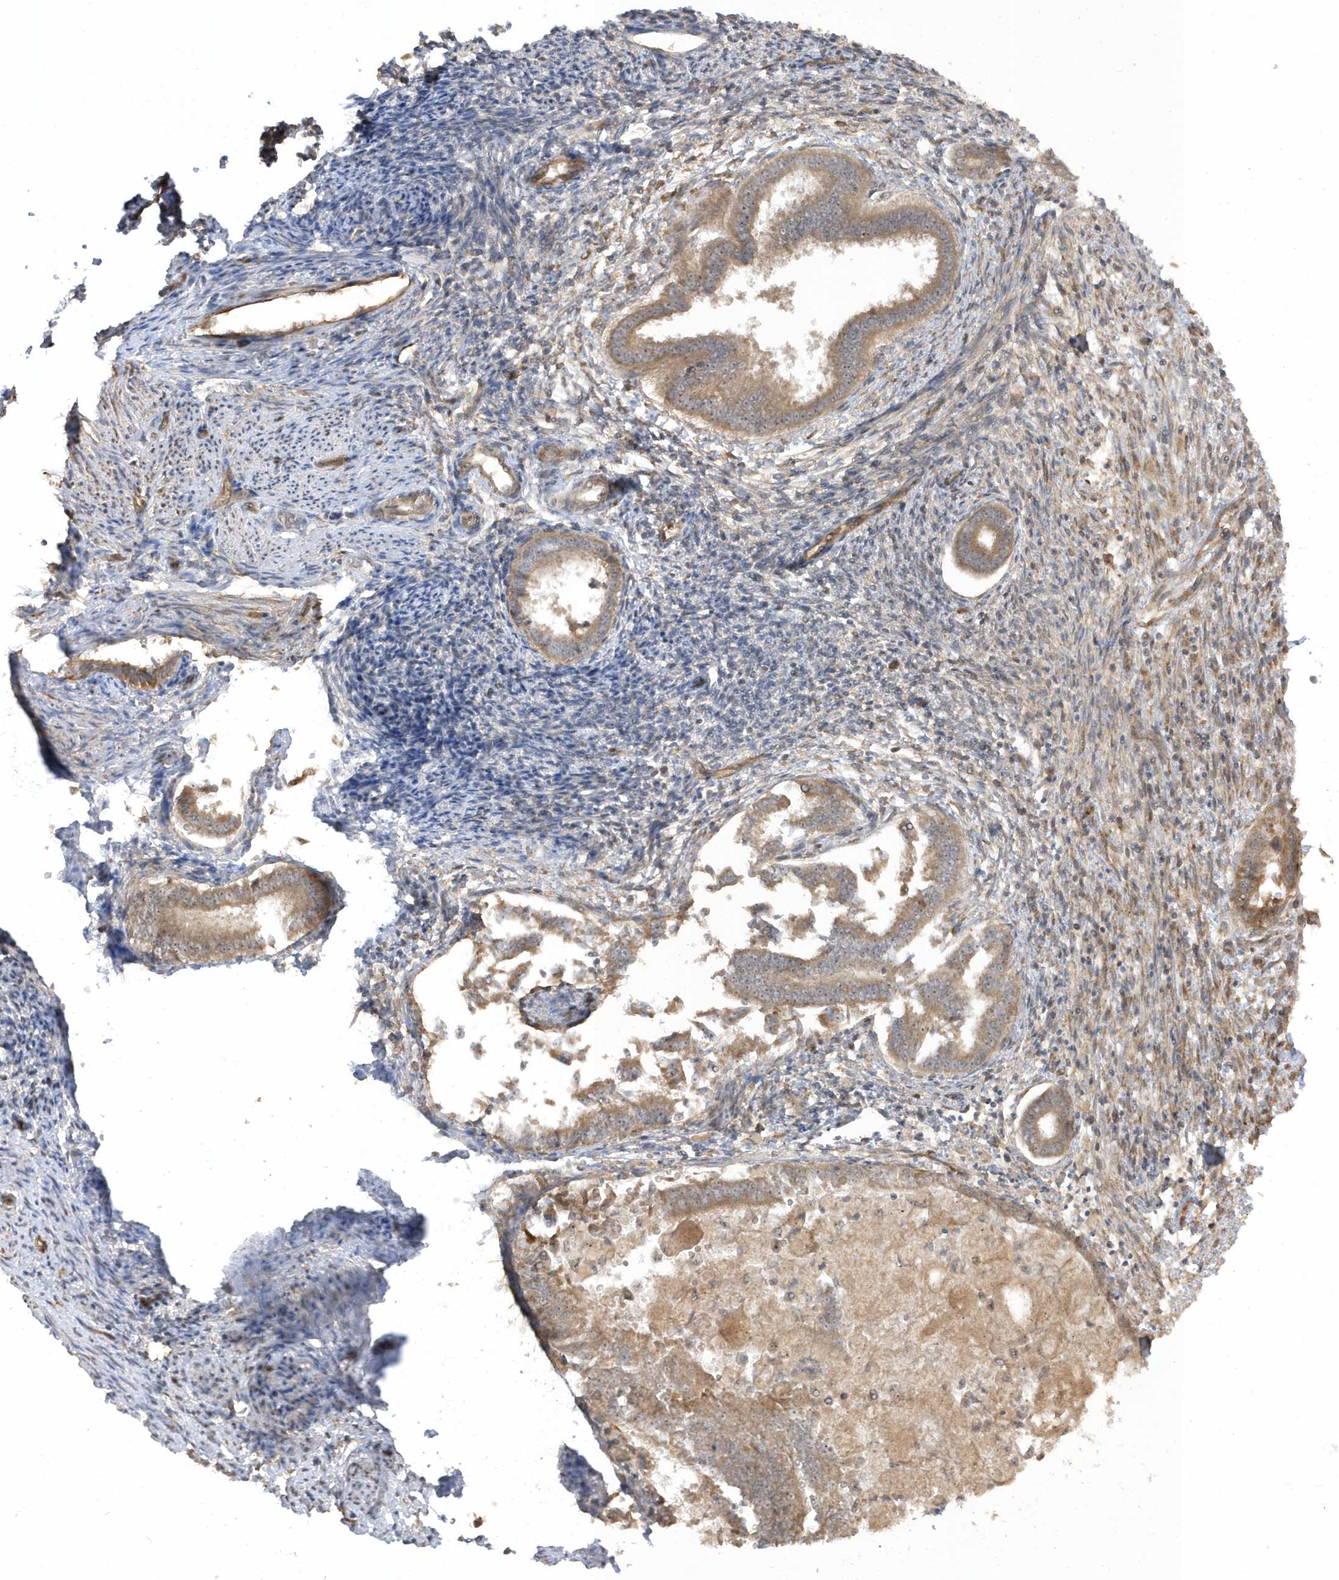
{"staining": {"intensity": "negative", "quantity": "none", "location": "none"}, "tissue": "endometrium", "cell_type": "Cells in endometrial stroma", "image_type": "normal", "snomed": [{"axis": "morphology", "description": "Normal tissue, NOS"}, {"axis": "topography", "description": "Endometrium"}], "caption": "Endometrium was stained to show a protein in brown. There is no significant positivity in cells in endometrial stroma.", "gene": "ECM2", "patient": {"sex": "female", "age": 56}}